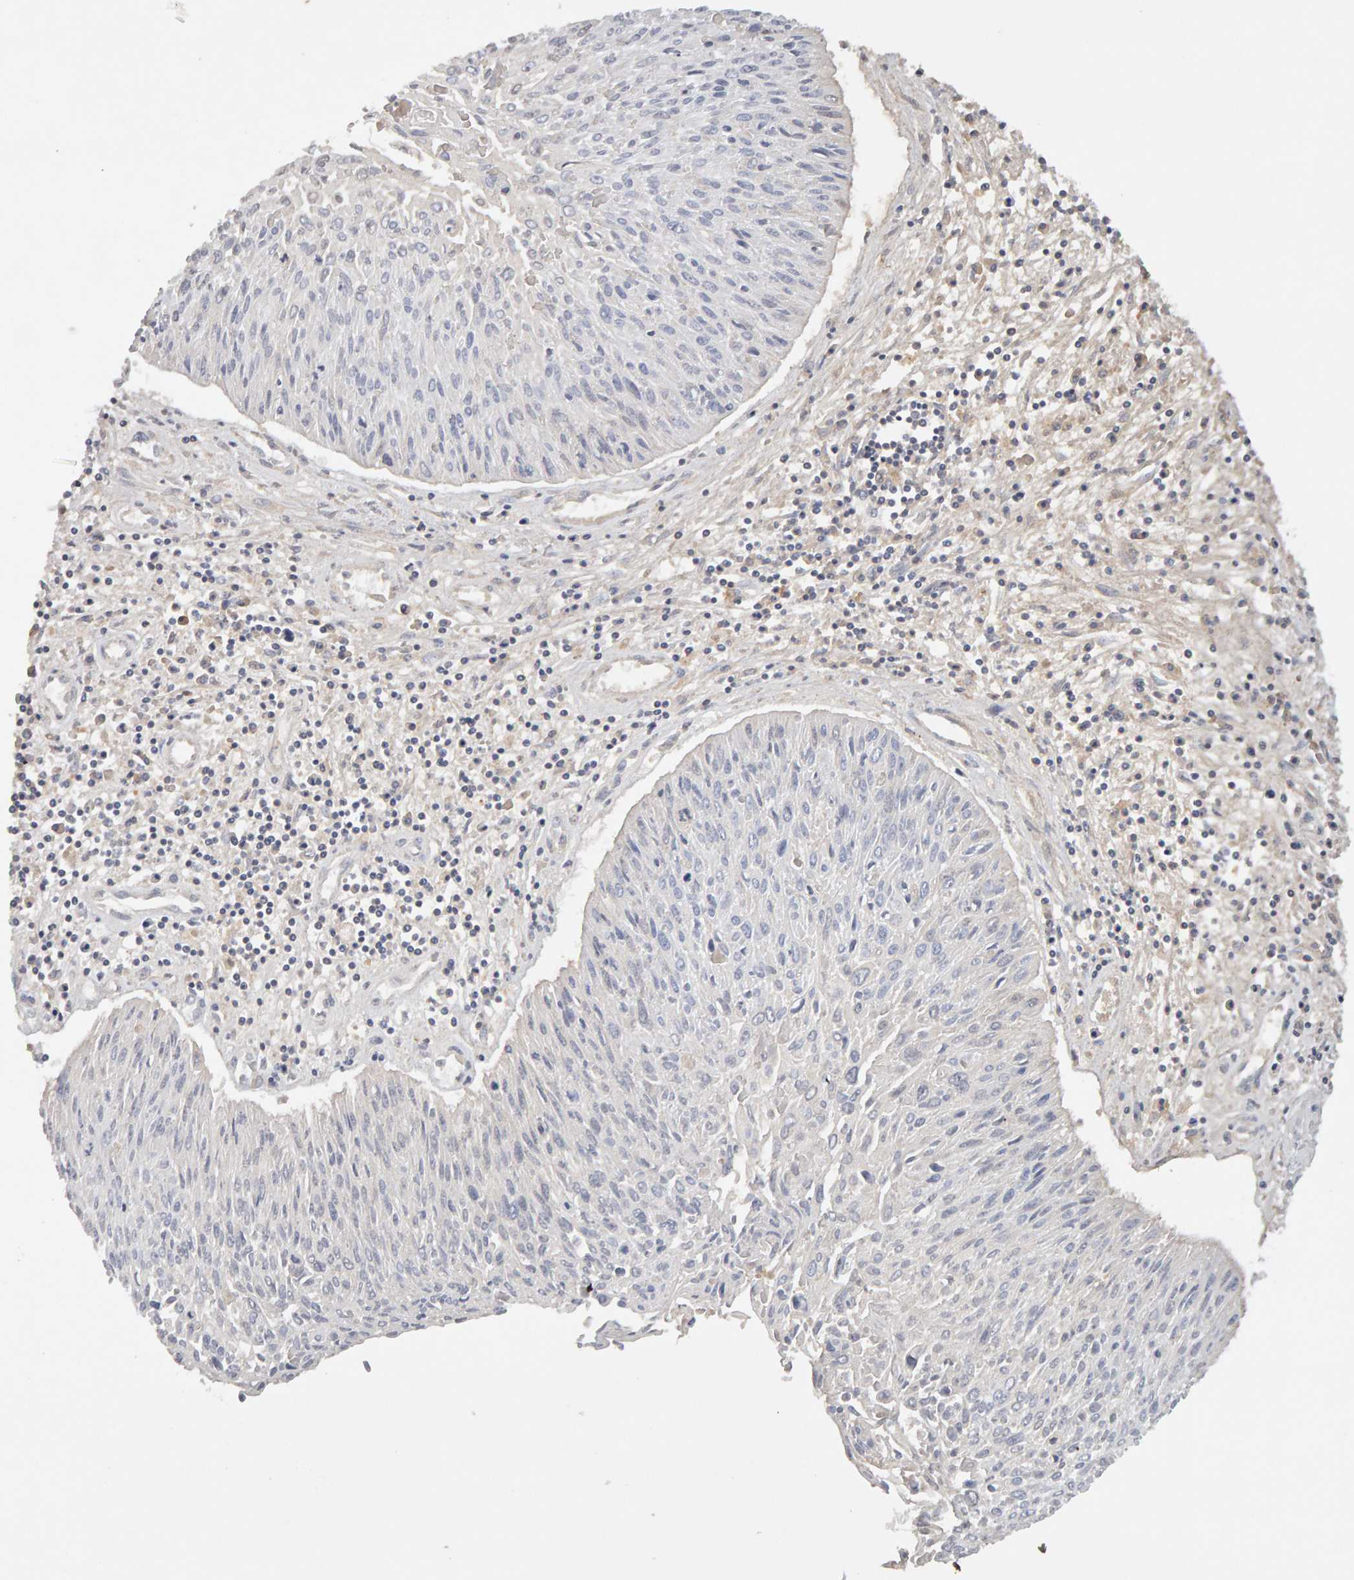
{"staining": {"intensity": "negative", "quantity": "none", "location": "none"}, "tissue": "cervical cancer", "cell_type": "Tumor cells", "image_type": "cancer", "snomed": [{"axis": "morphology", "description": "Squamous cell carcinoma, NOS"}, {"axis": "topography", "description": "Cervix"}], "caption": "Protein analysis of squamous cell carcinoma (cervical) exhibits no significant positivity in tumor cells. Nuclei are stained in blue.", "gene": "NUDCD1", "patient": {"sex": "female", "age": 51}}